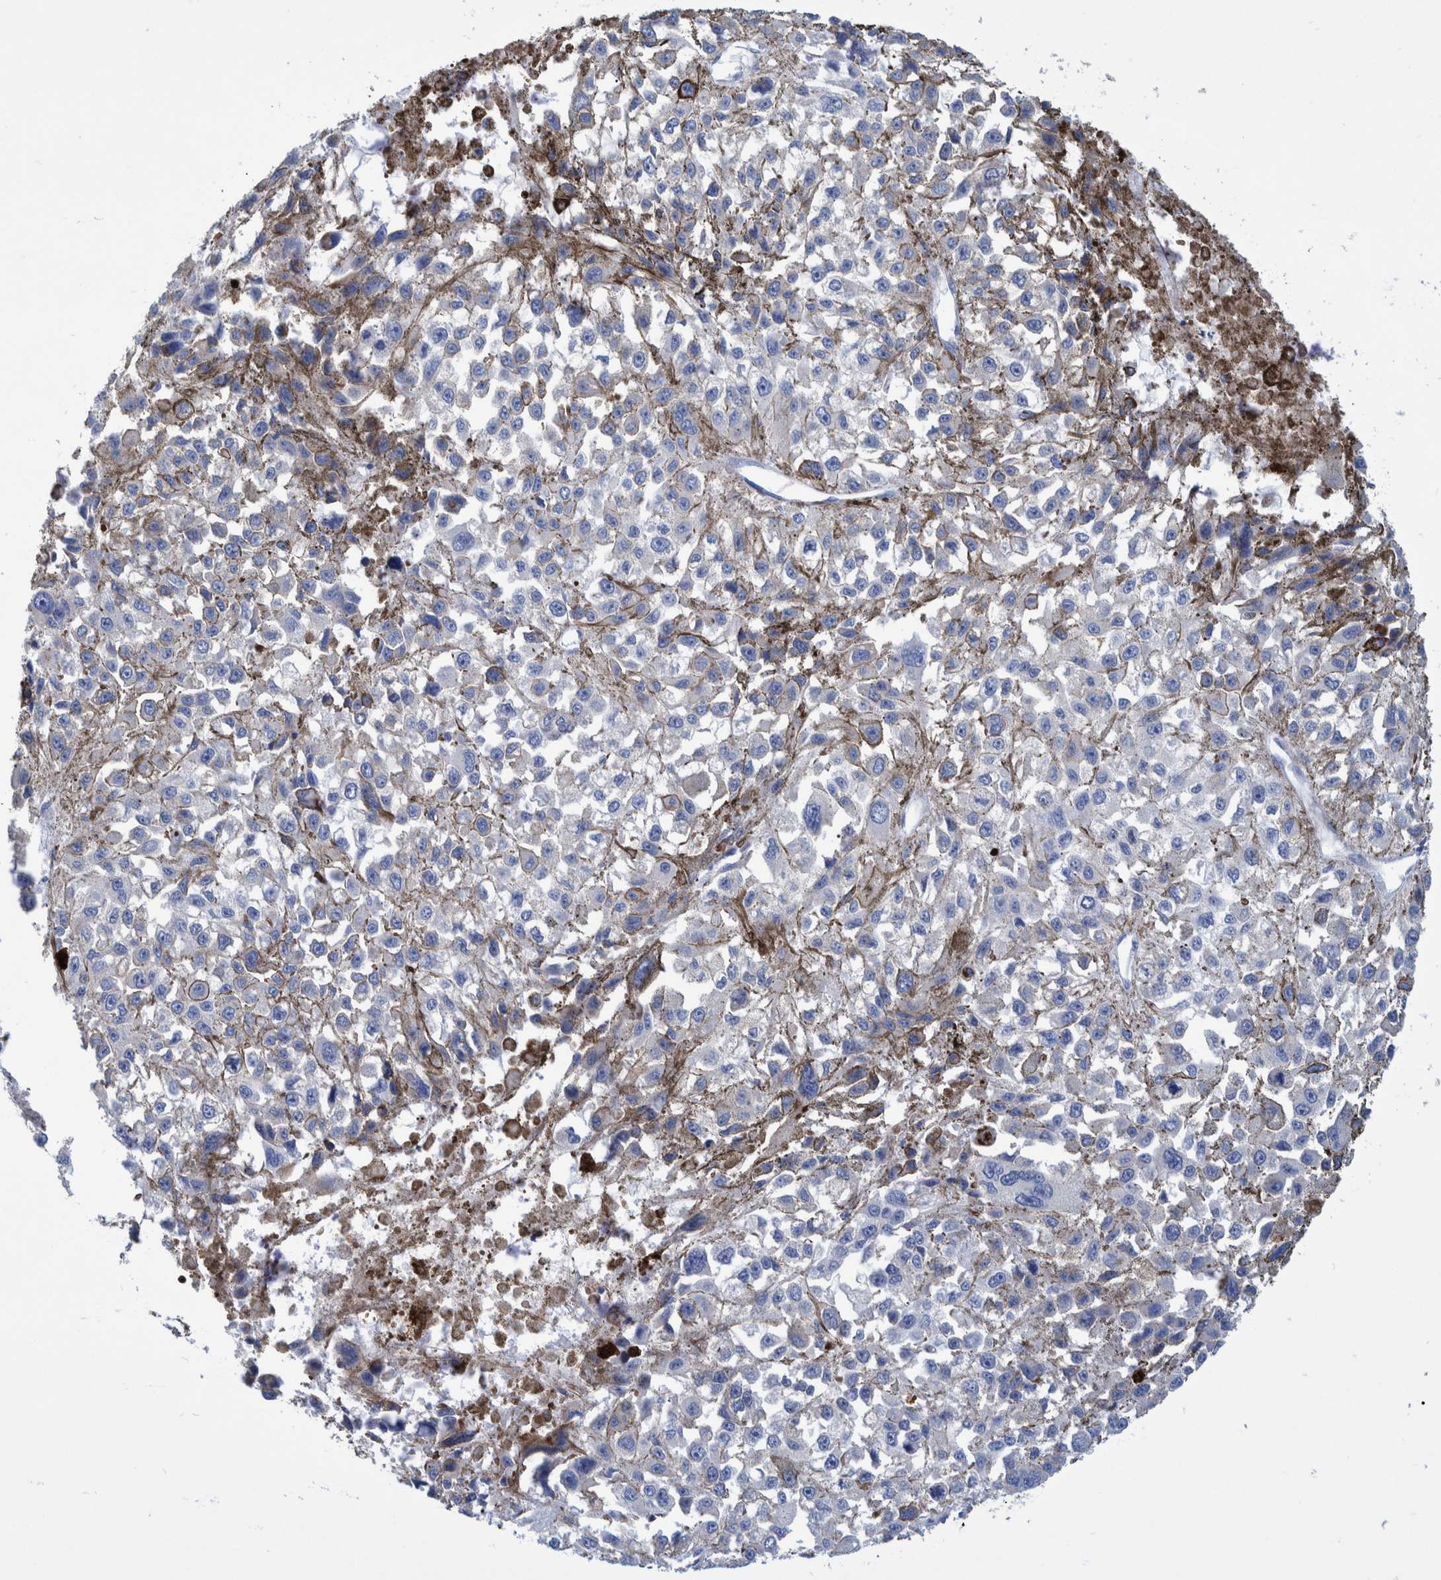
{"staining": {"intensity": "negative", "quantity": "none", "location": "none"}, "tissue": "melanoma", "cell_type": "Tumor cells", "image_type": "cancer", "snomed": [{"axis": "morphology", "description": "Malignant melanoma, Metastatic site"}, {"axis": "topography", "description": "Lymph node"}], "caption": "This is a photomicrograph of immunohistochemistry staining of melanoma, which shows no expression in tumor cells.", "gene": "MKS1", "patient": {"sex": "male", "age": 59}}